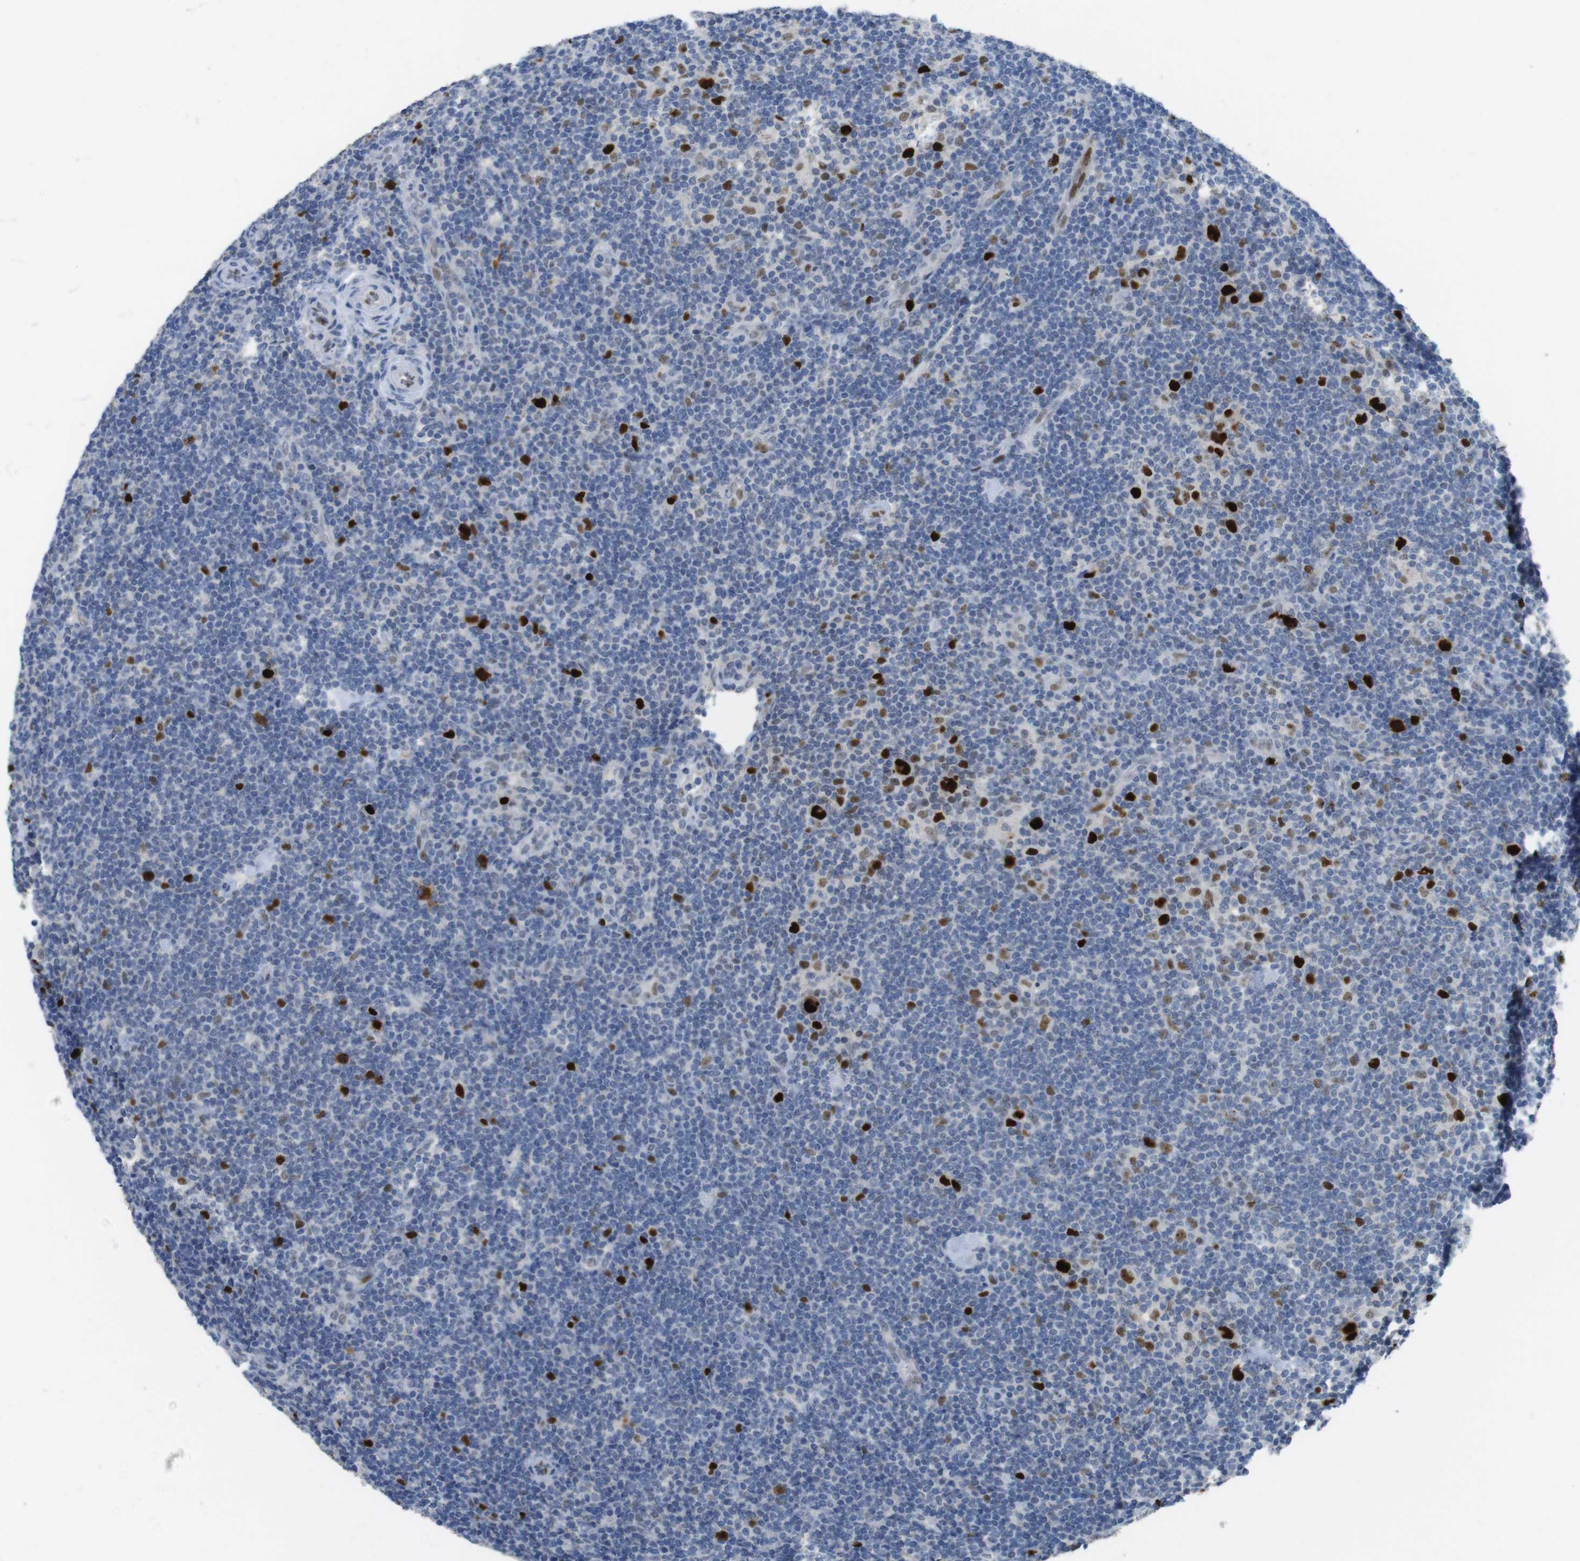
{"staining": {"intensity": "strong", "quantity": ">75%", "location": "nuclear"}, "tissue": "lymphoma", "cell_type": "Tumor cells", "image_type": "cancer", "snomed": [{"axis": "morphology", "description": "Hodgkin's disease, NOS"}, {"axis": "topography", "description": "Lymph node"}], "caption": "Immunohistochemistry (IHC) of lymphoma reveals high levels of strong nuclear positivity in about >75% of tumor cells. The staining is performed using DAB brown chromogen to label protein expression. The nuclei are counter-stained blue using hematoxylin.", "gene": "KPNA2", "patient": {"sex": "female", "age": 57}}